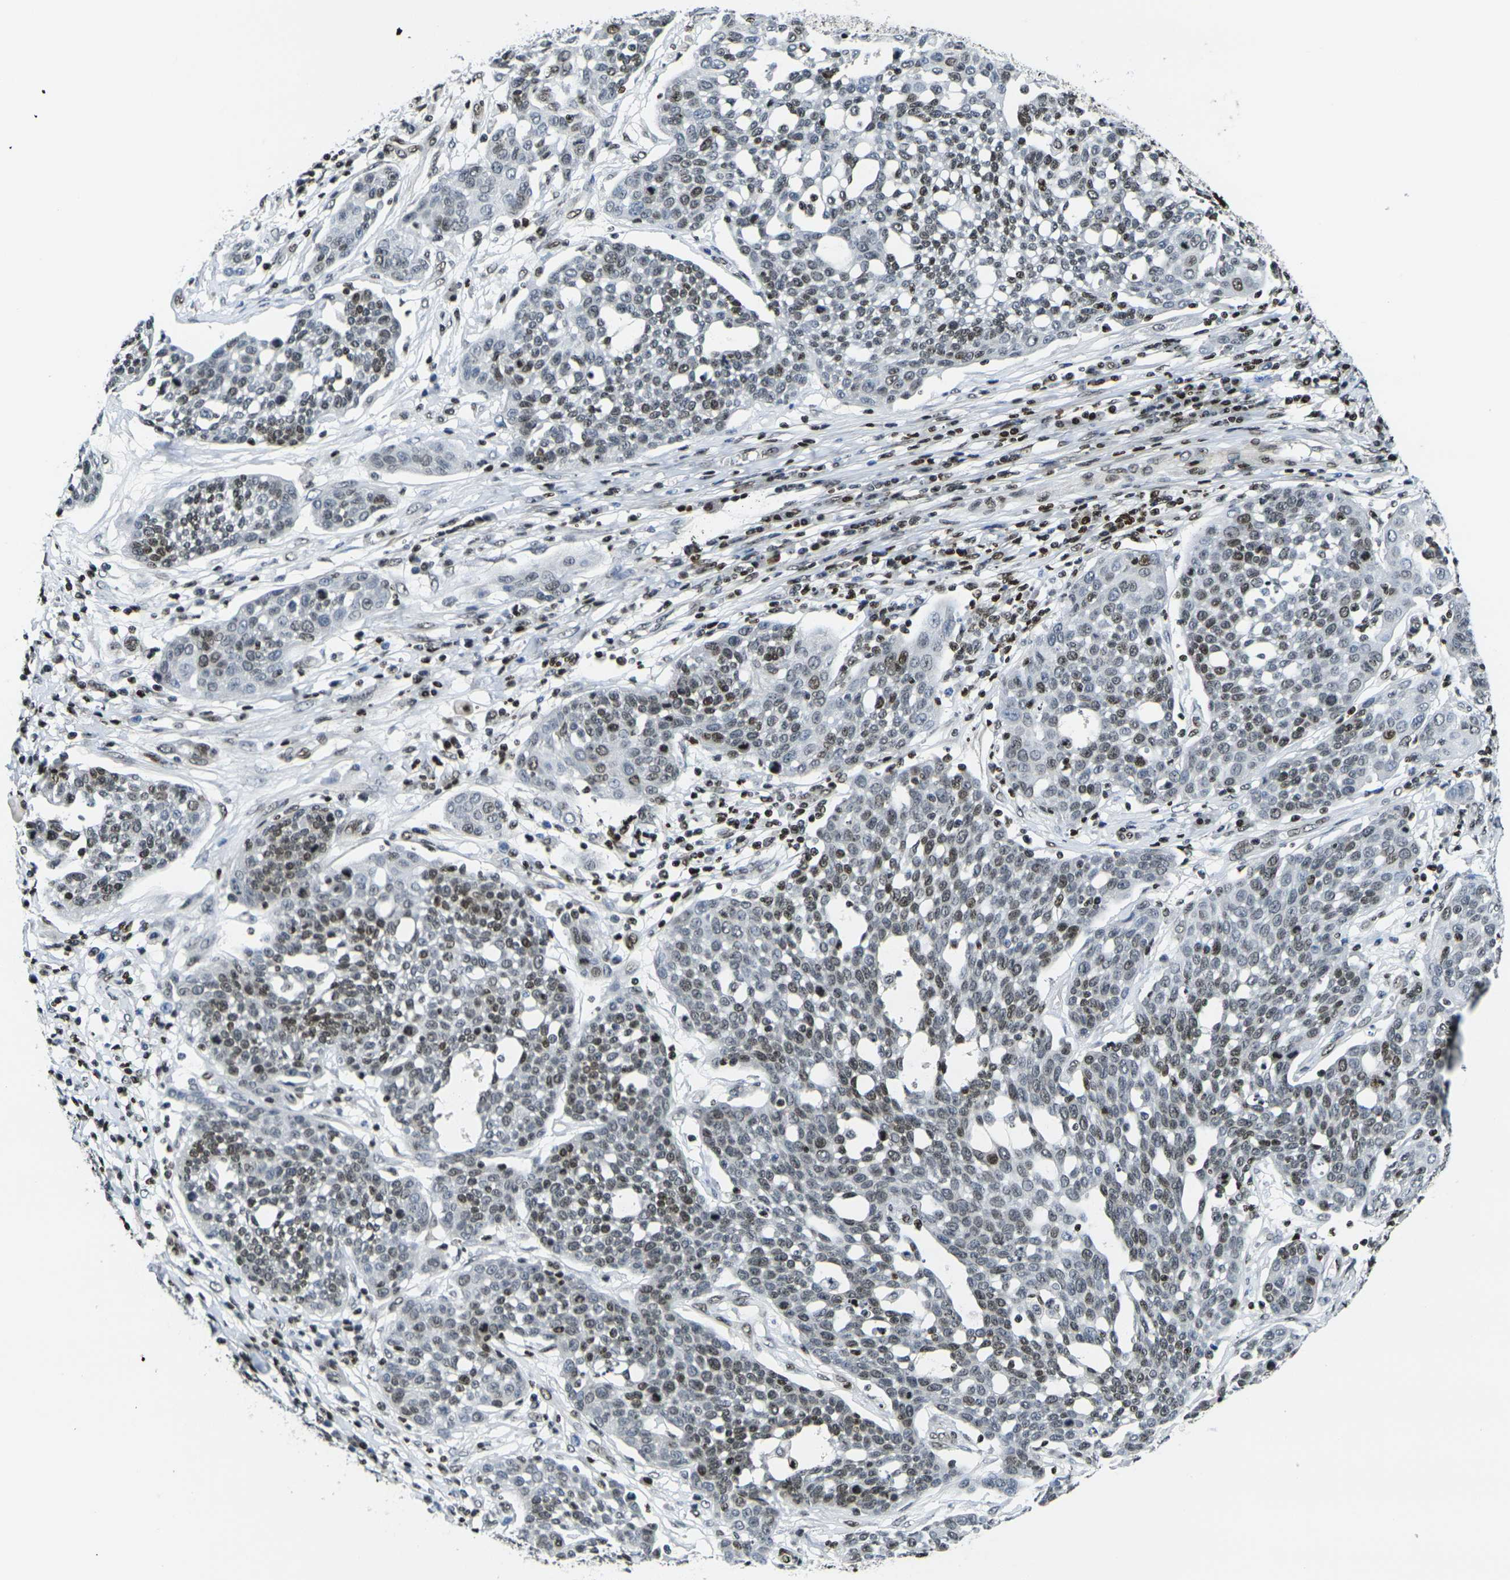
{"staining": {"intensity": "weak", "quantity": ">75%", "location": "nuclear"}, "tissue": "cervical cancer", "cell_type": "Tumor cells", "image_type": "cancer", "snomed": [{"axis": "morphology", "description": "Squamous cell carcinoma, NOS"}, {"axis": "topography", "description": "Cervix"}], "caption": "Squamous cell carcinoma (cervical) stained for a protein (brown) demonstrates weak nuclear positive positivity in about >75% of tumor cells.", "gene": "H1-10", "patient": {"sex": "female", "age": 34}}